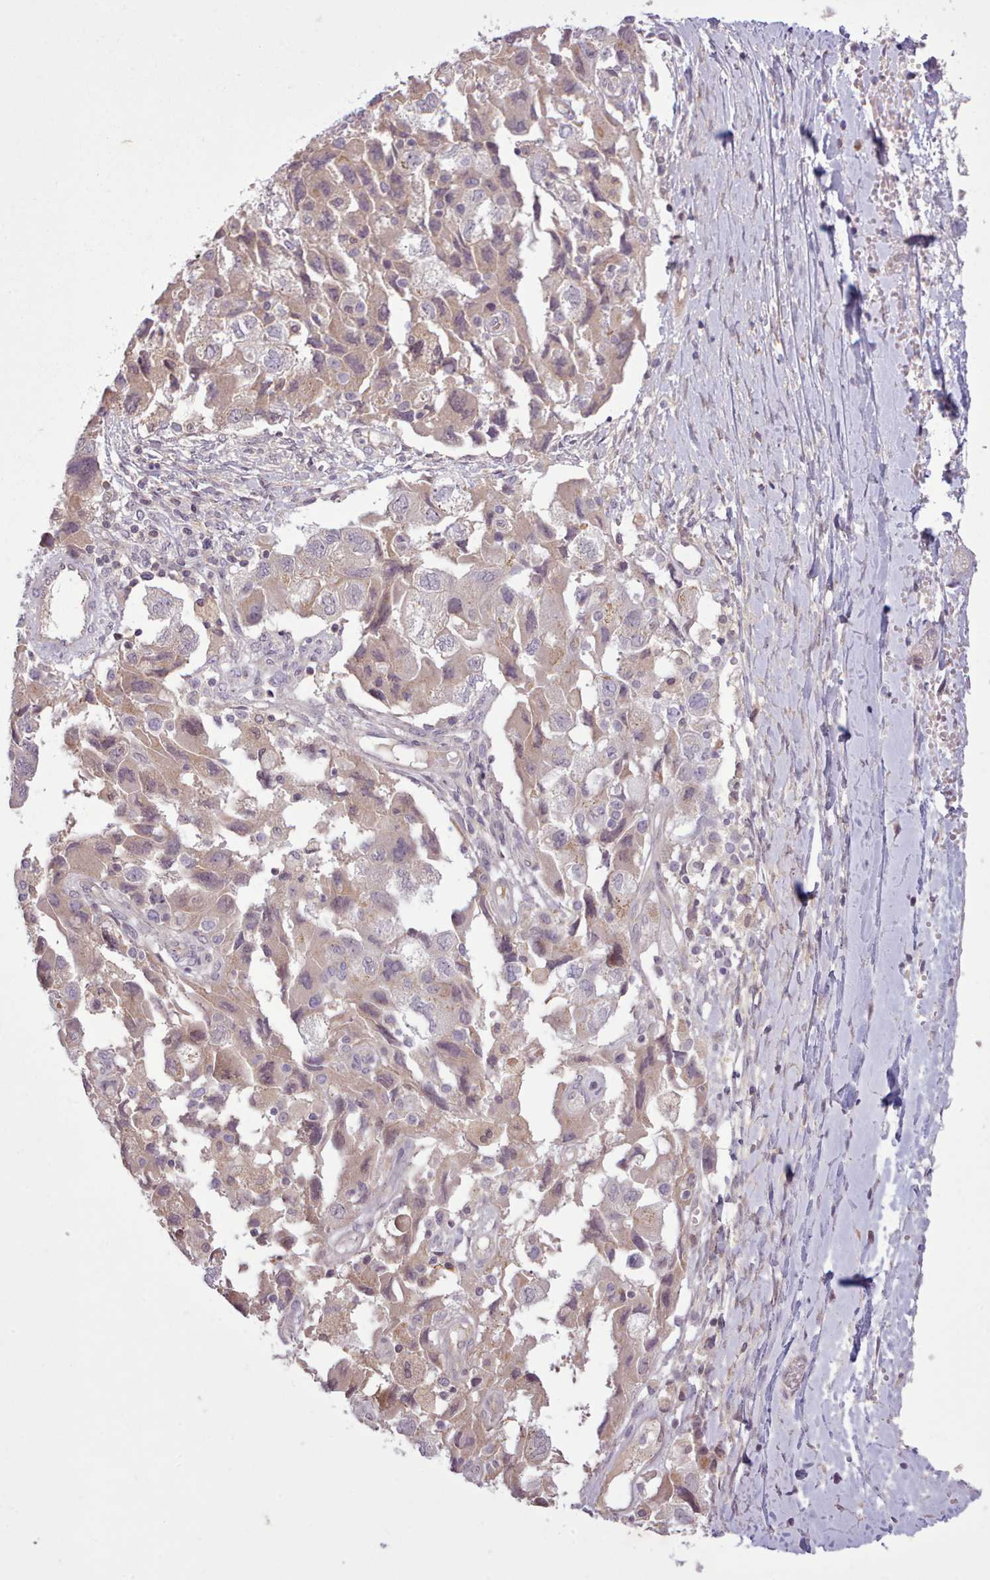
{"staining": {"intensity": "weak", "quantity": "<25%", "location": "cytoplasmic/membranous"}, "tissue": "ovarian cancer", "cell_type": "Tumor cells", "image_type": "cancer", "snomed": [{"axis": "morphology", "description": "Carcinoma, NOS"}, {"axis": "morphology", "description": "Cystadenocarcinoma, serous, NOS"}, {"axis": "topography", "description": "Ovary"}], "caption": "A high-resolution image shows immunohistochemistry staining of ovarian carcinoma, which reveals no significant expression in tumor cells. Nuclei are stained in blue.", "gene": "NMRK1", "patient": {"sex": "female", "age": 69}}